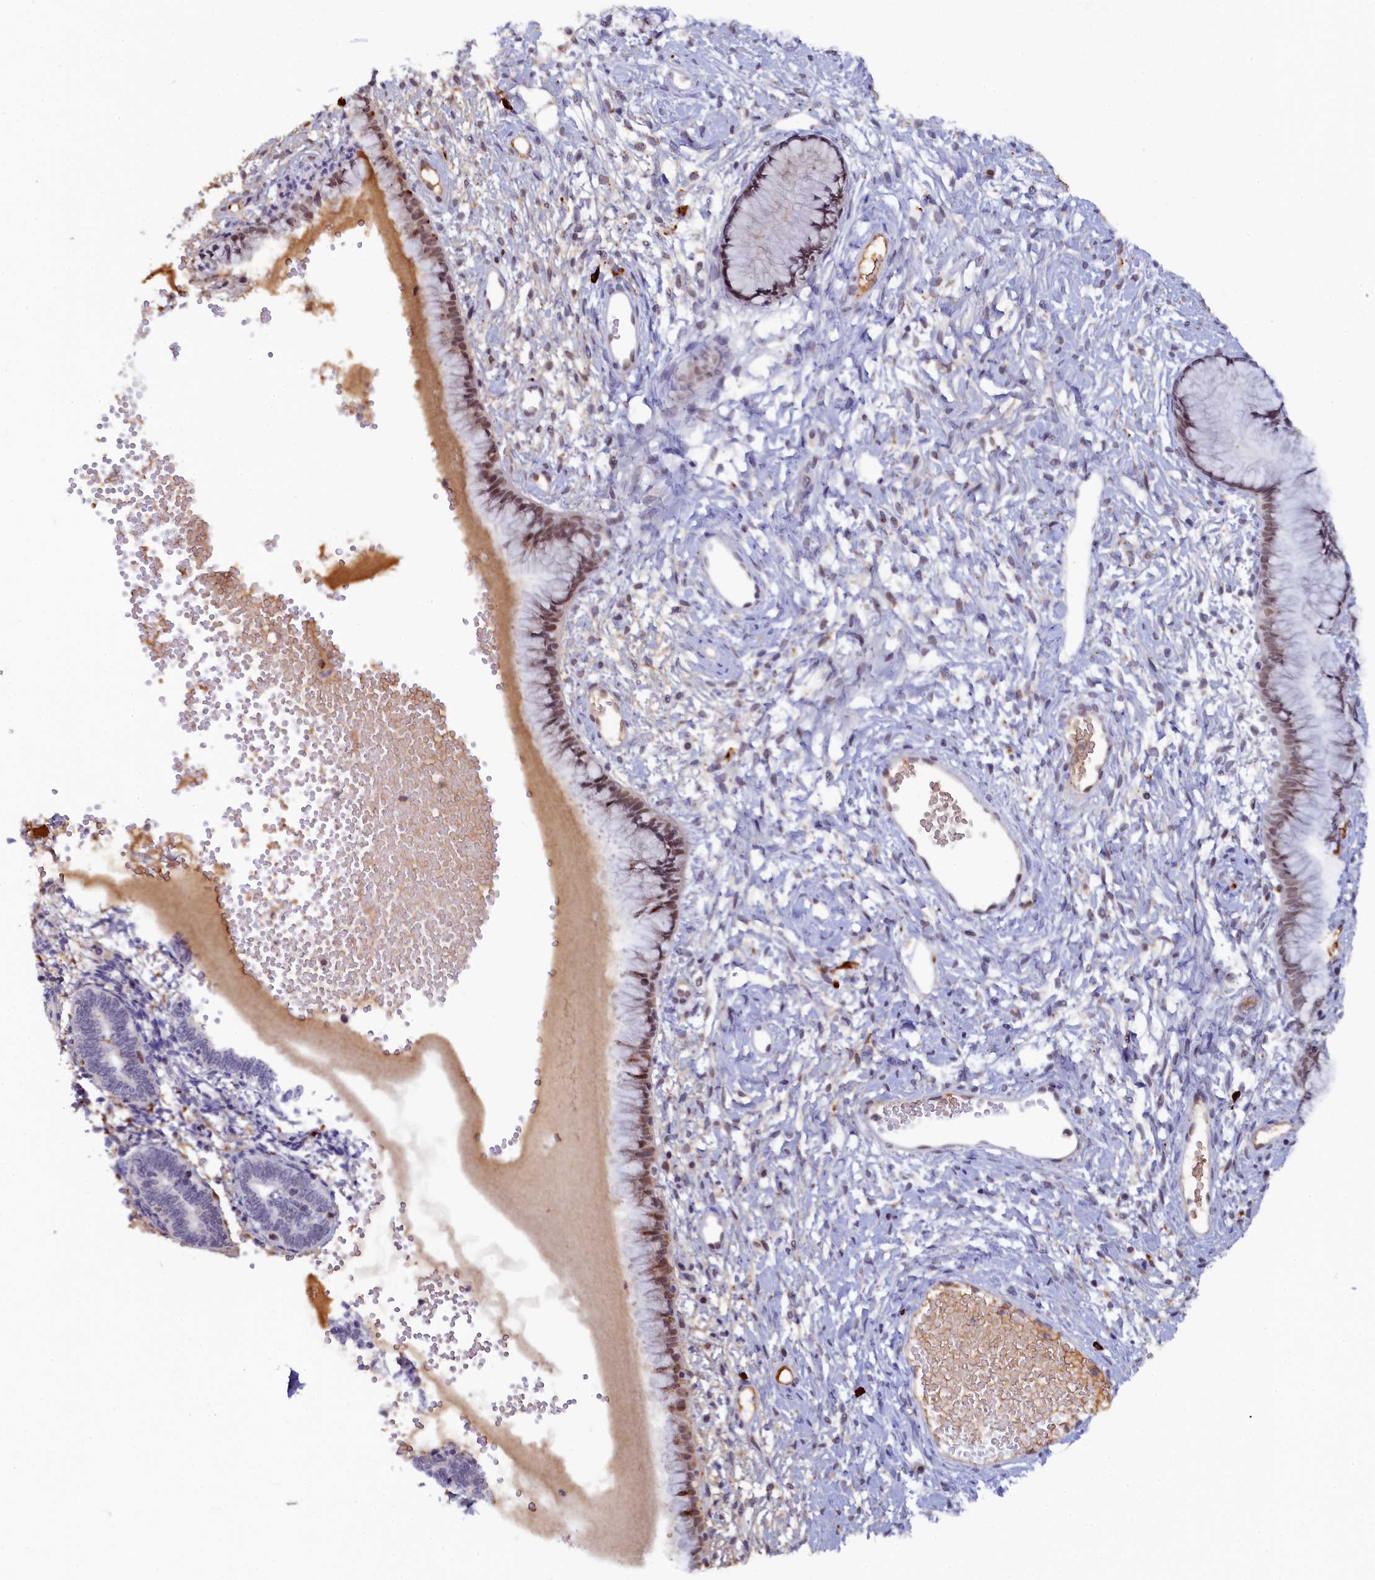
{"staining": {"intensity": "moderate", "quantity": "25%-75%", "location": "nuclear"}, "tissue": "cervix", "cell_type": "Glandular cells", "image_type": "normal", "snomed": [{"axis": "morphology", "description": "Normal tissue, NOS"}, {"axis": "topography", "description": "Cervix"}], "caption": "Normal cervix displays moderate nuclear expression in about 25%-75% of glandular cells (DAB = brown stain, brightfield microscopy at high magnification)..", "gene": "INTS14", "patient": {"sex": "female", "age": 42}}